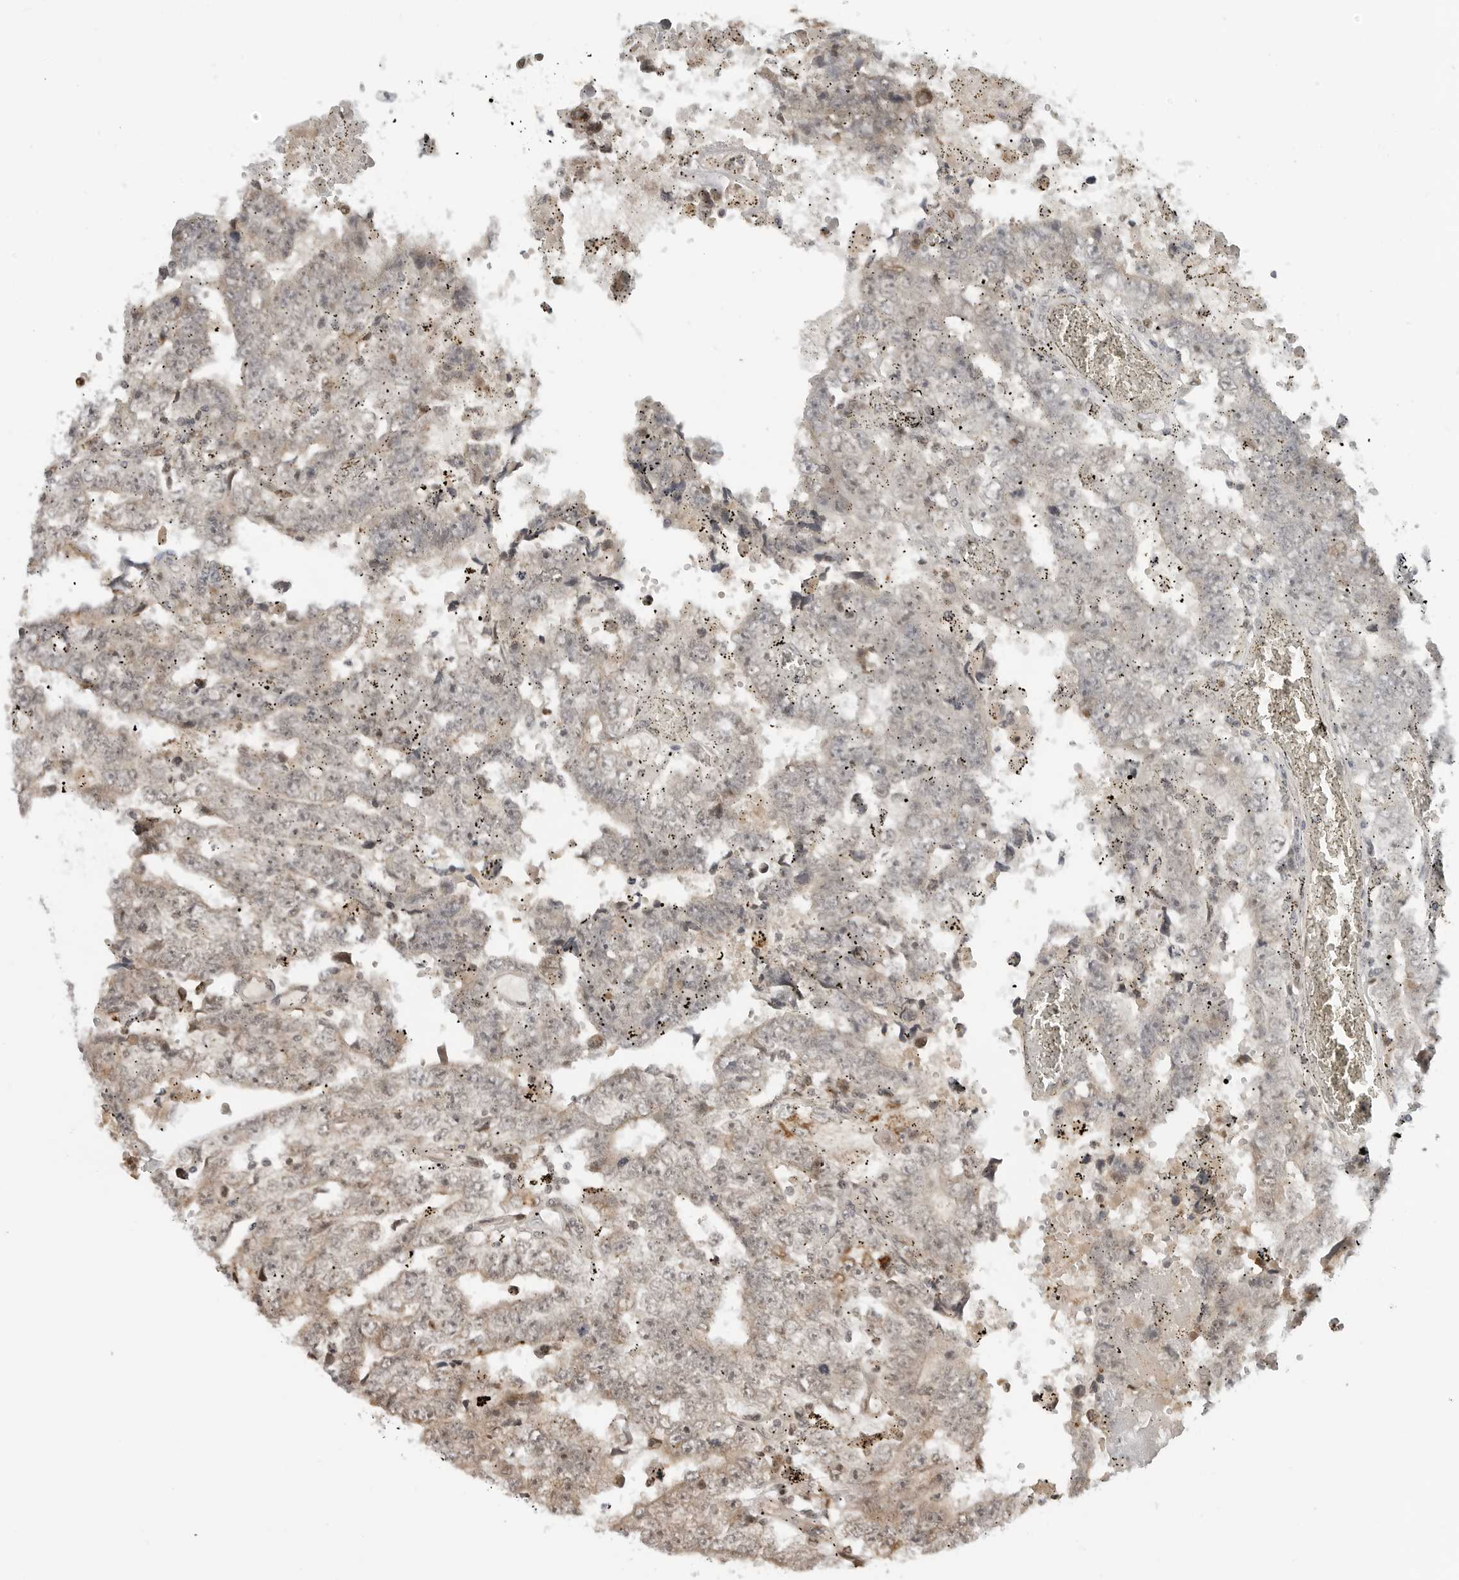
{"staining": {"intensity": "weak", "quantity": "<25%", "location": "cytoplasmic/membranous"}, "tissue": "testis cancer", "cell_type": "Tumor cells", "image_type": "cancer", "snomed": [{"axis": "morphology", "description": "Carcinoma, Embryonal, NOS"}, {"axis": "topography", "description": "Testis"}], "caption": "A micrograph of embryonal carcinoma (testis) stained for a protein displays no brown staining in tumor cells.", "gene": "TIPRL", "patient": {"sex": "male", "age": 25}}